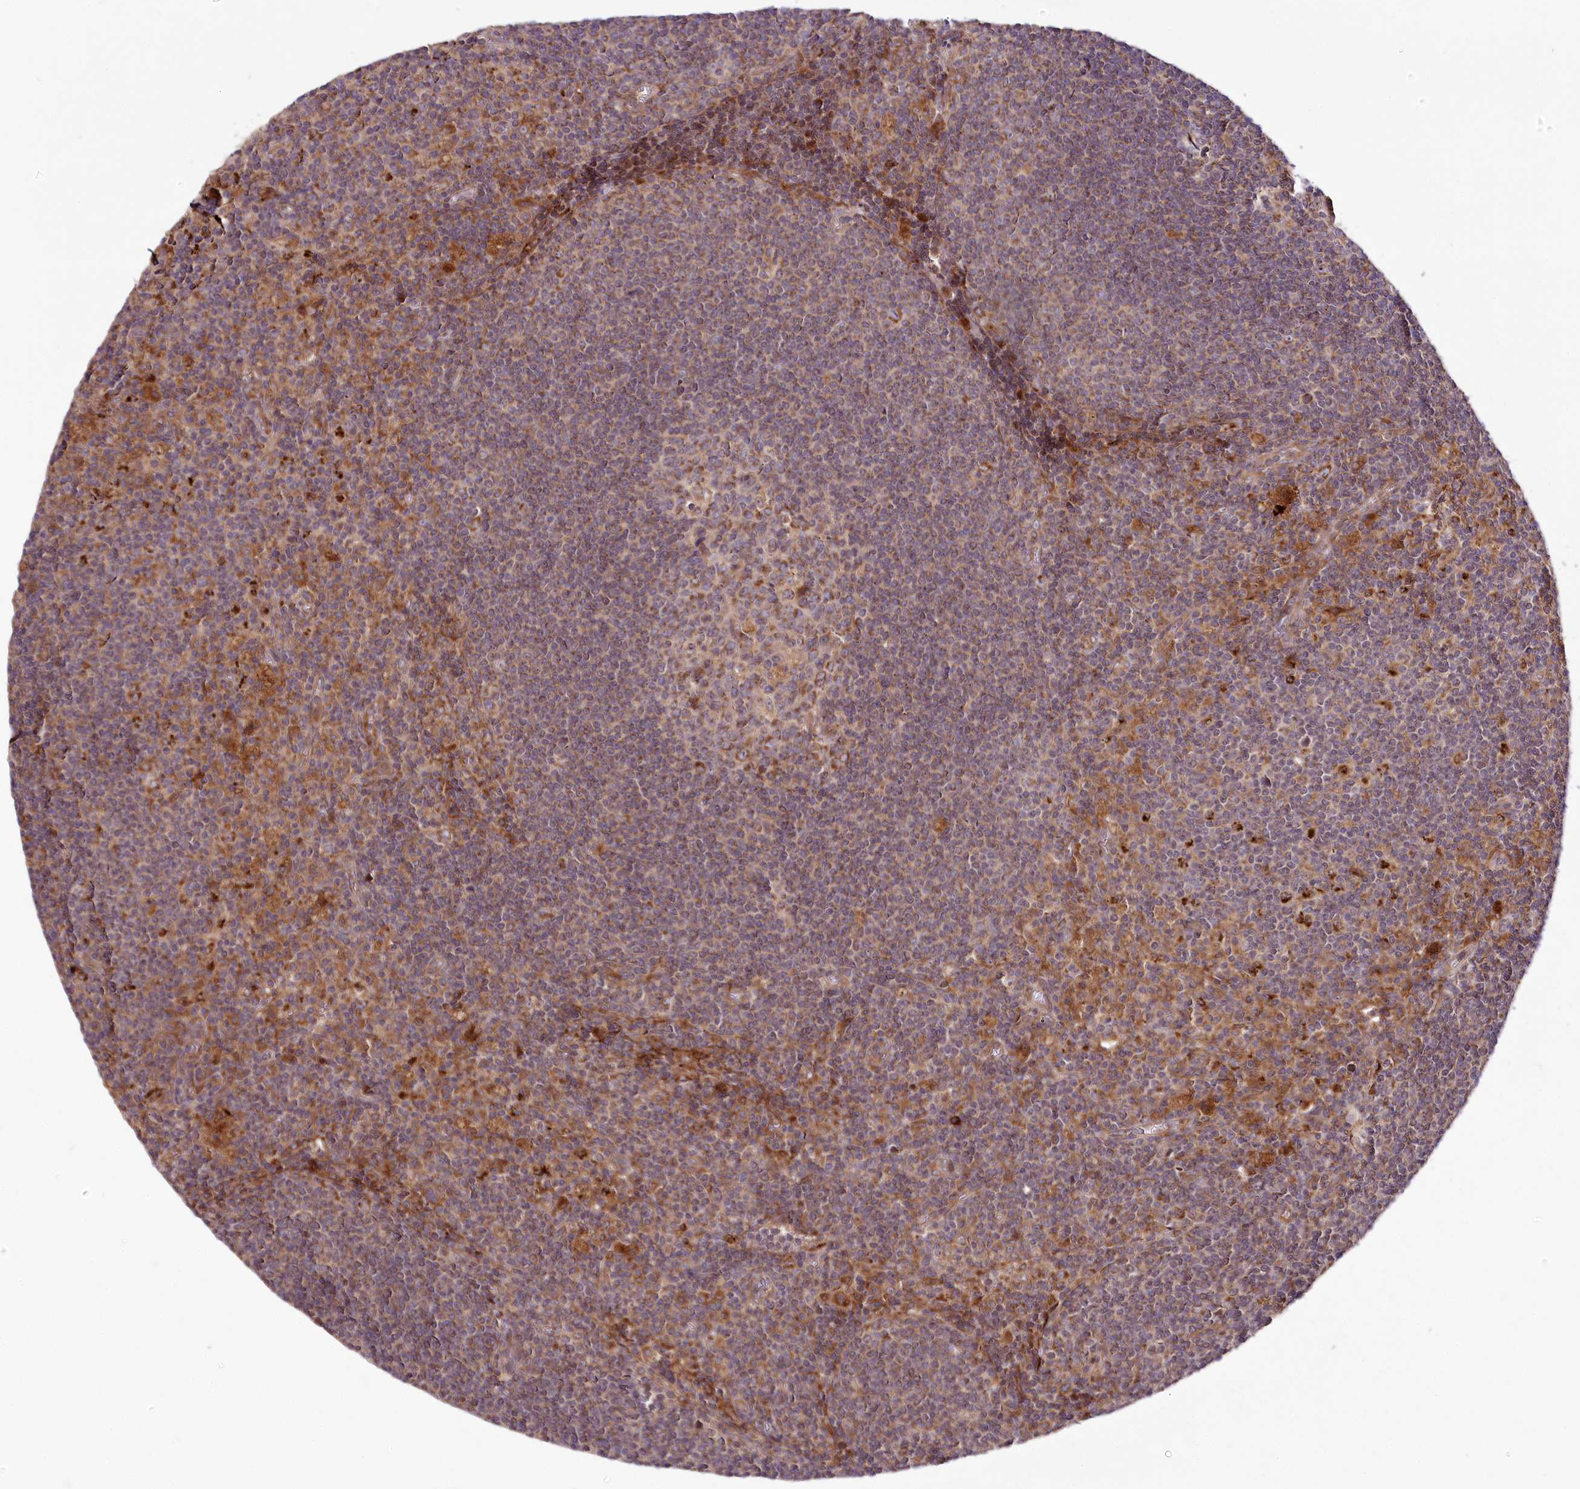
{"staining": {"intensity": "moderate", "quantity": "<25%", "location": "cytoplasmic/membranous"}, "tissue": "lymph node", "cell_type": "Germinal center cells", "image_type": "normal", "snomed": [{"axis": "morphology", "description": "Normal tissue, NOS"}, {"axis": "topography", "description": "Lymph node"}], "caption": "Germinal center cells exhibit low levels of moderate cytoplasmic/membranous expression in about <25% of cells in normal lymph node. The staining is performed using DAB (3,3'-diaminobenzidine) brown chromogen to label protein expression. The nuclei are counter-stained blue using hematoxylin.", "gene": "RAB7A", "patient": {"sex": "male", "age": 69}}